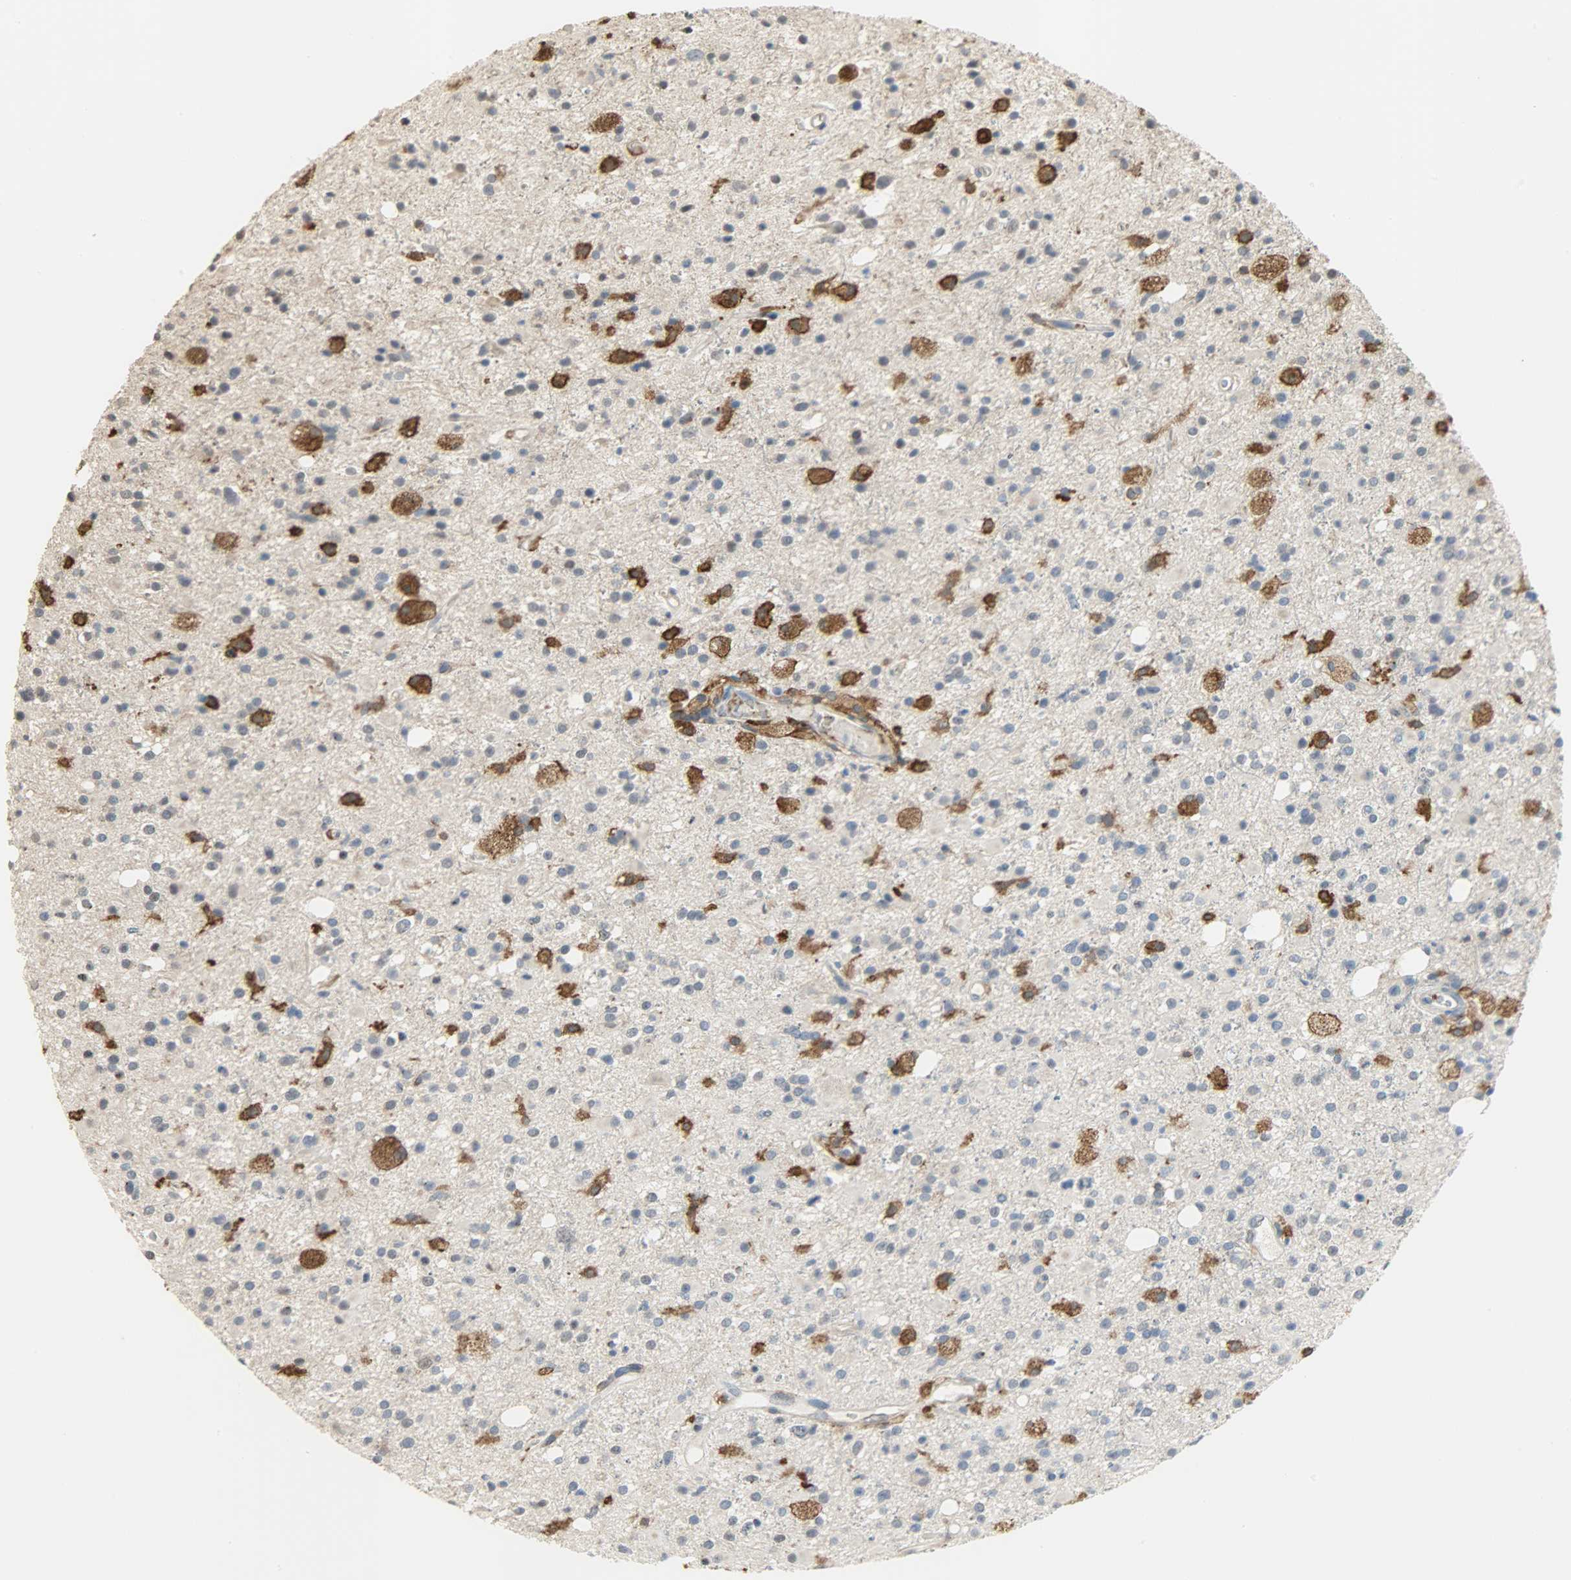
{"staining": {"intensity": "negative", "quantity": "none", "location": "none"}, "tissue": "glioma", "cell_type": "Tumor cells", "image_type": "cancer", "snomed": [{"axis": "morphology", "description": "Glioma, malignant, High grade"}, {"axis": "topography", "description": "Brain"}], "caption": "Immunohistochemical staining of human glioma reveals no significant expression in tumor cells. Brightfield microscopy of immunohistochemistry (IHC) stained with DAB (brown) and hematoxylin (blue), captured at high magnification.", "gene": "SKAP2", "patient": {"sex": "male", "age": 33}}